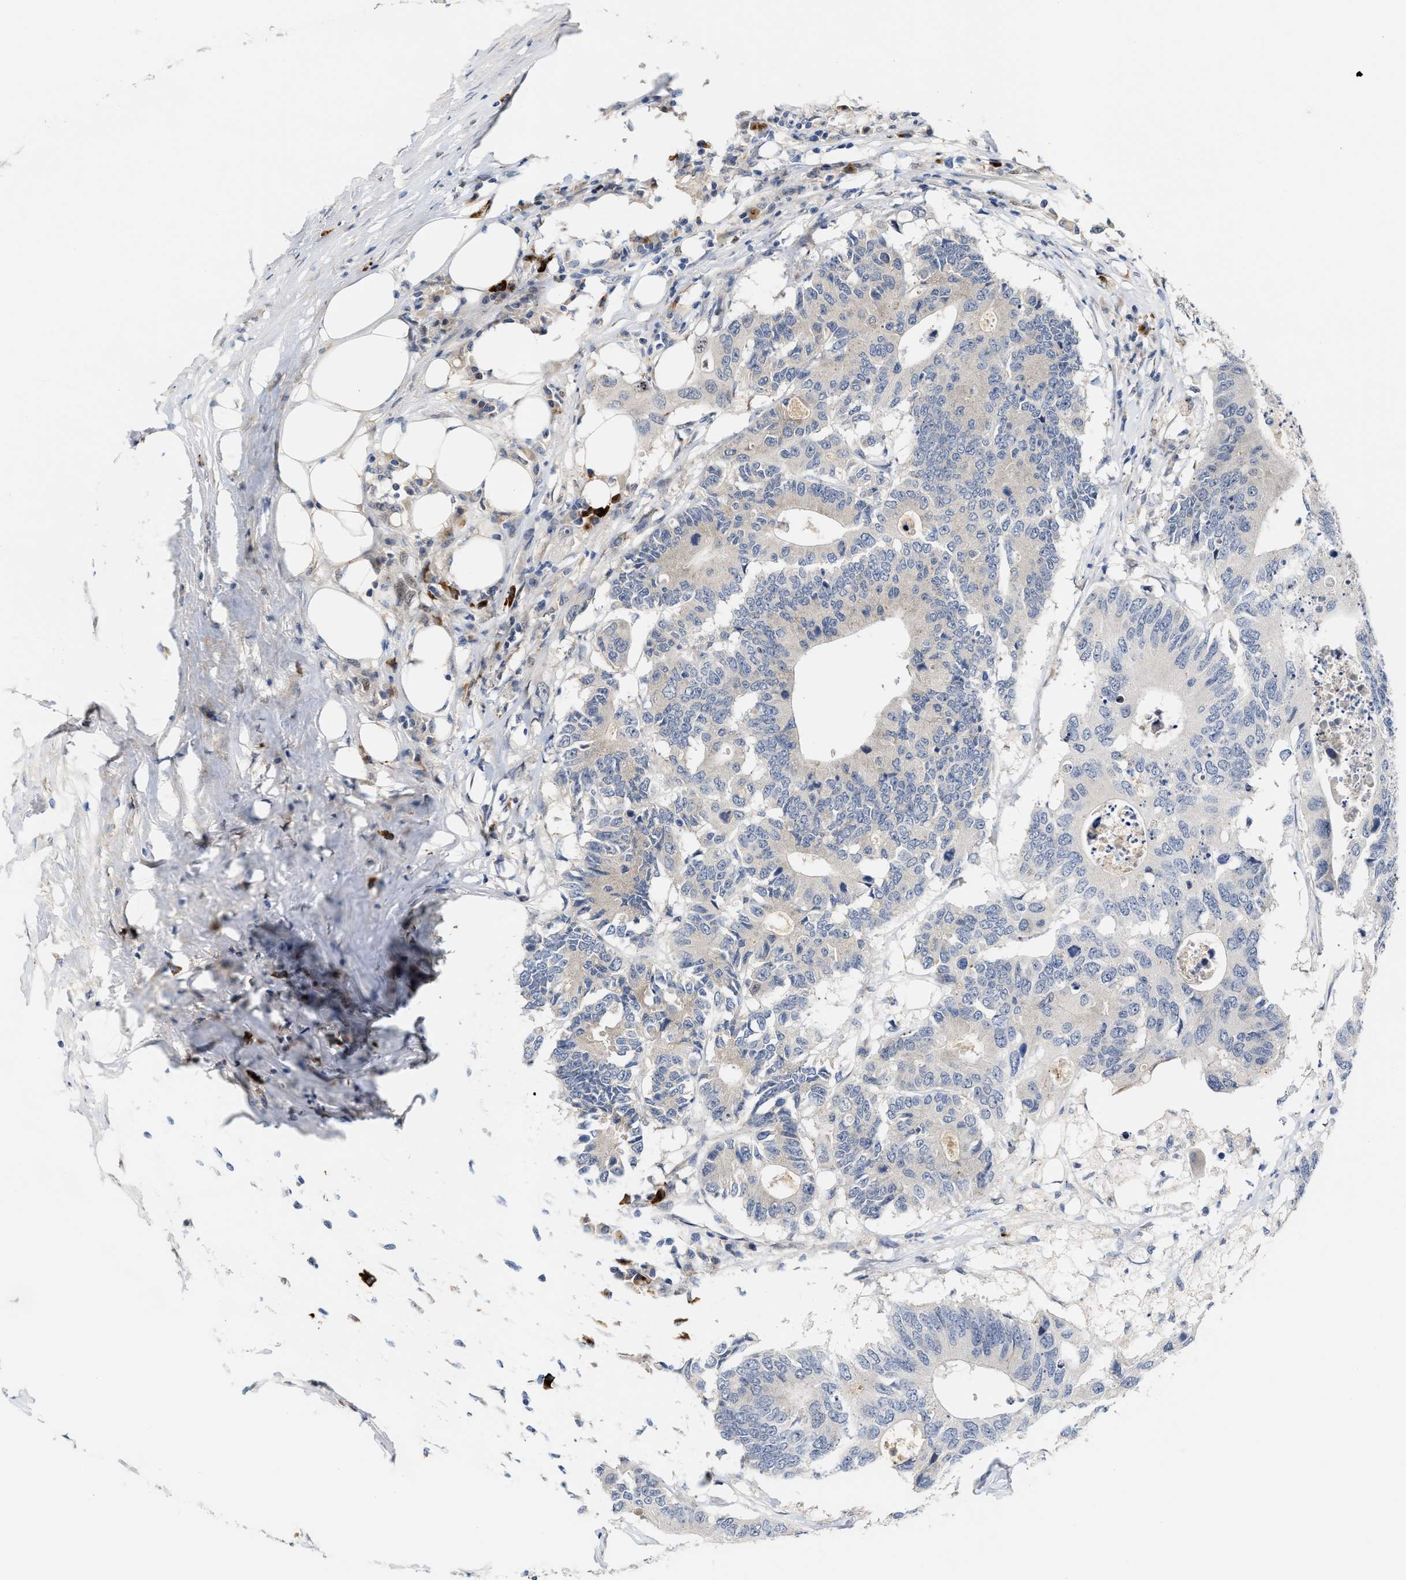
{"staining": {"intensity": "negative", "quantity": "none", "location": "none"}, "tissue": "colorectal cancer", "cell_type": "Tumor cells", "image_type": "cancer", "snomed": [{"axis": "morphology", "description": "Adenocarcinoma, NOS"}, {"axis": "topography", "description": "Colon"}], "caption": "Immunohistochemical staining of colorectal cancer displays no significant staining in tumor cells. (IHC, brightfield microscopy, high magnification).", "gene": "TCF4", "patient": {"sex": "male", "age": 71}}